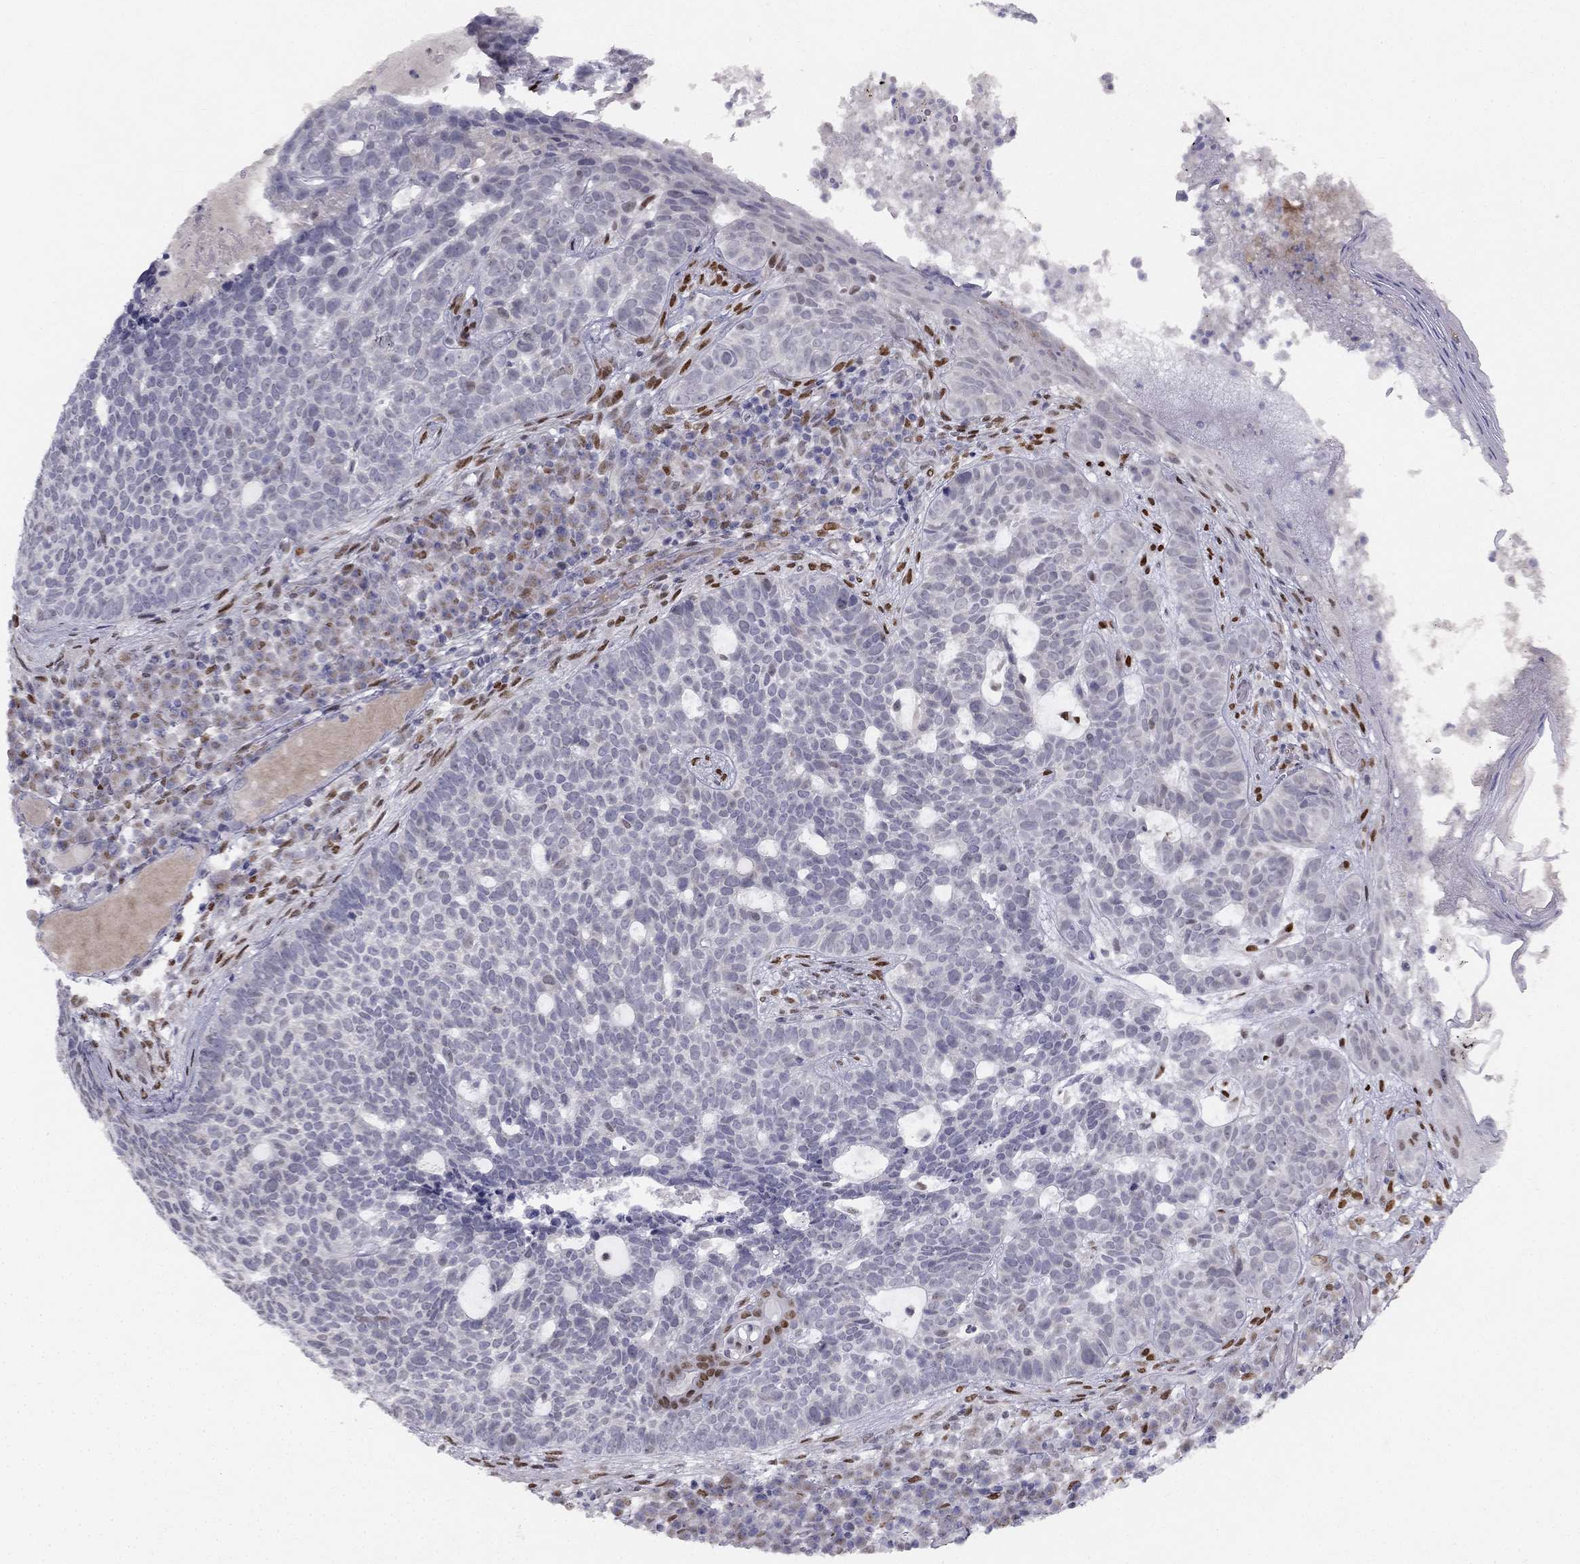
{"staining": {"intensity": "negative", "quantity": "none", "location": "none"}, "tissue": "skin cancer", "cell_type": "Tumor cells", "image_type": "cancer", "snomed": [{"axis": "morphology", "description": "Basal cell carcinoma"}, {"axis": "topography", "description": "Skin"}], "caption": "A high-resolution photomicrograph shows immunohistochemistry (IHC) staining of skin cancer, which demonstrates no significant staining in tumor cells.", "gene": "TRPS1", "patient": {"sex": "female", "age": 69}}